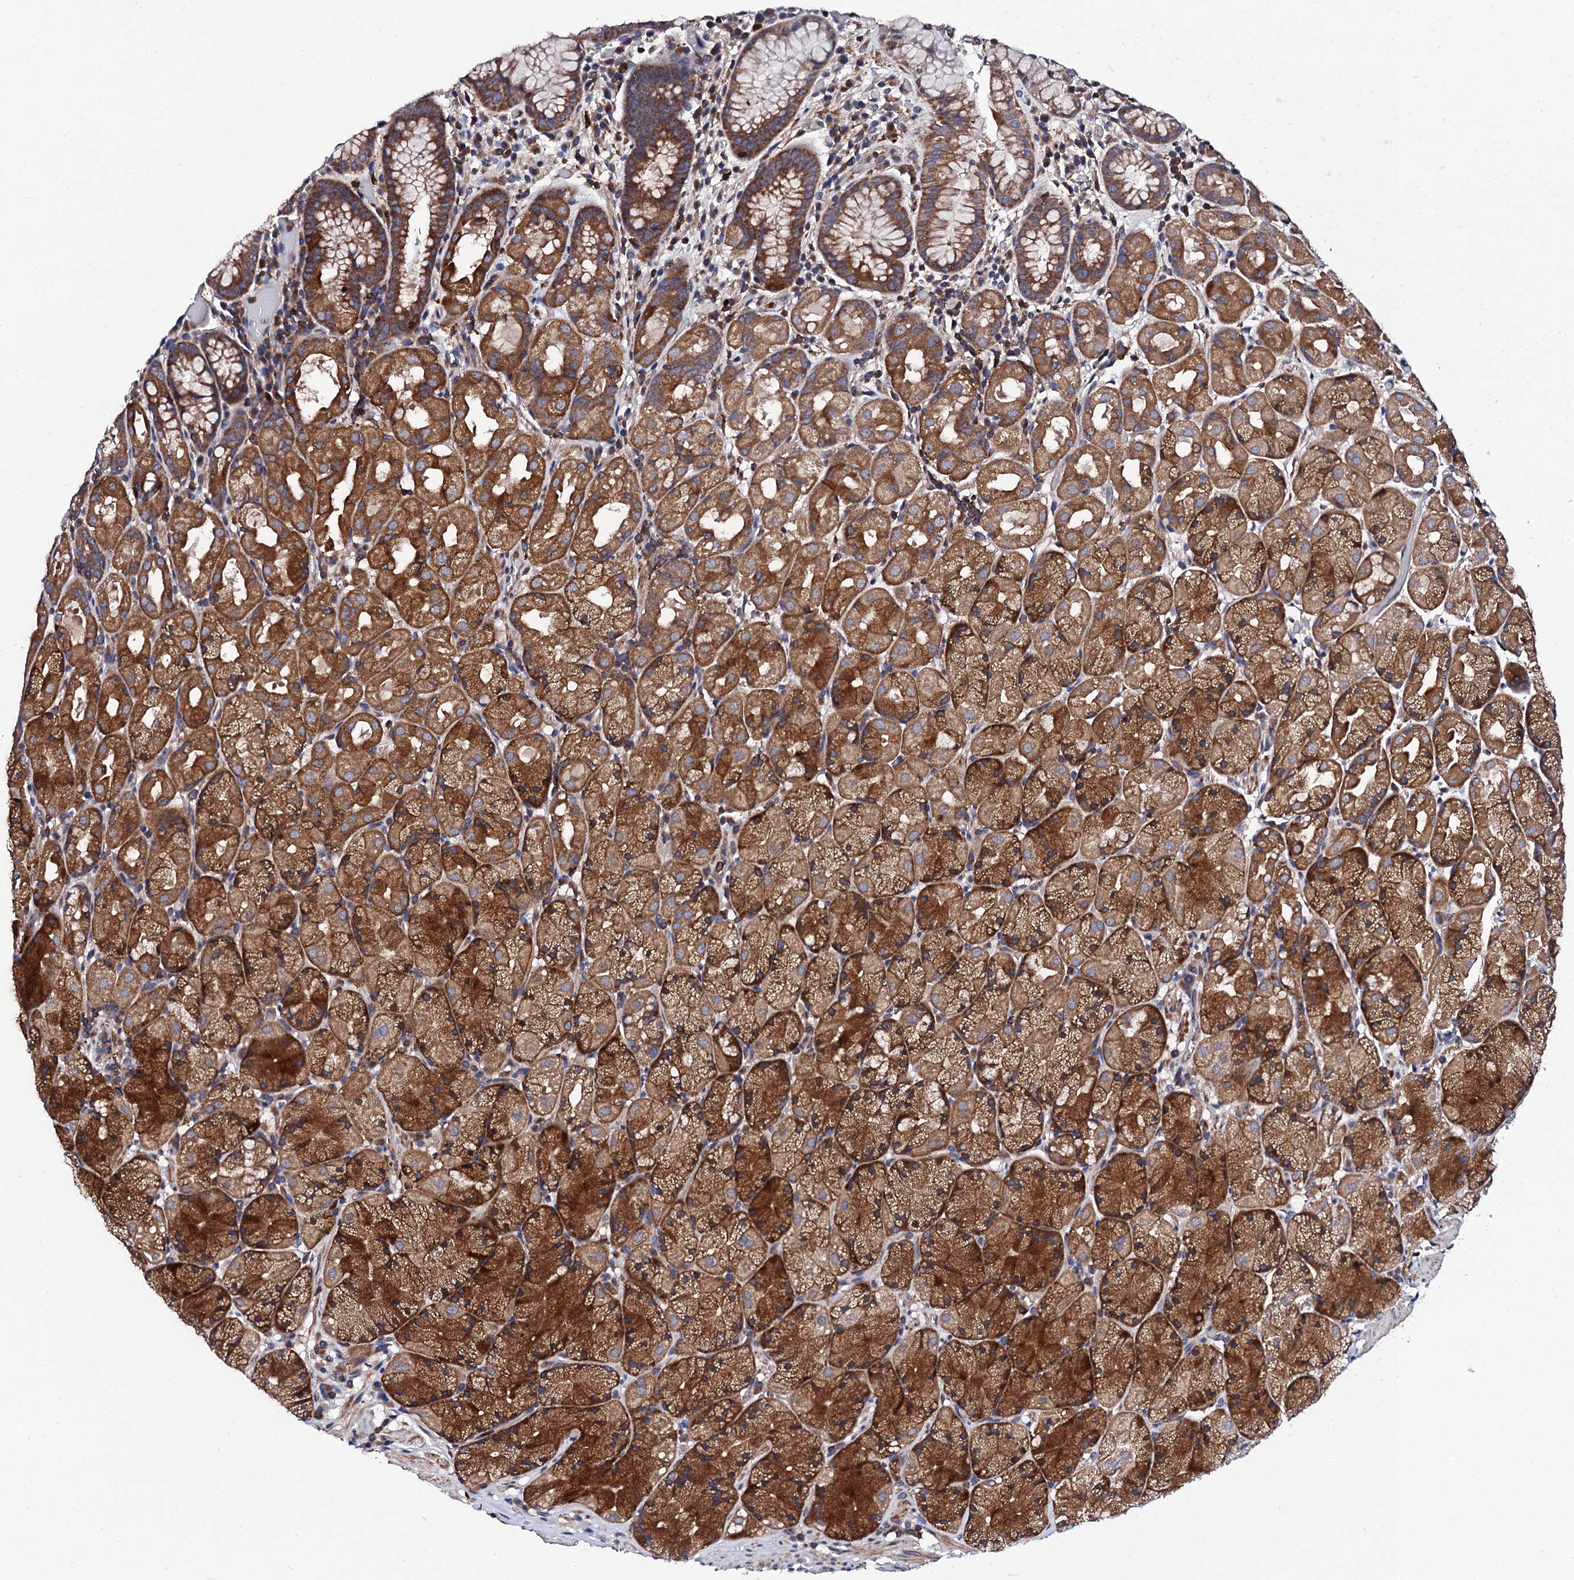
{"staining": {"intensity": "strong", "quantity": "25%-75%", "location": "cytoplasmic/membranous"}, "tissue": "stomach", "cell_type": "Glandular cells", "image_type": "normal", "snomed": [{"axis": "morphology", "description": "Normal tissue, NOS"}, {"axis": "topography", "description": "Stomach, upper"}, {"axis": "topography", "description": "Stomach, lower"}], "caption": "Benign stomach reveals strong cytoplasmic/membranous positivity in about 25%-75% of glandular cells, visualized by immunohistochemistry.", "gene": "COG4", "patient": {"sex": "male", "age": 80}}